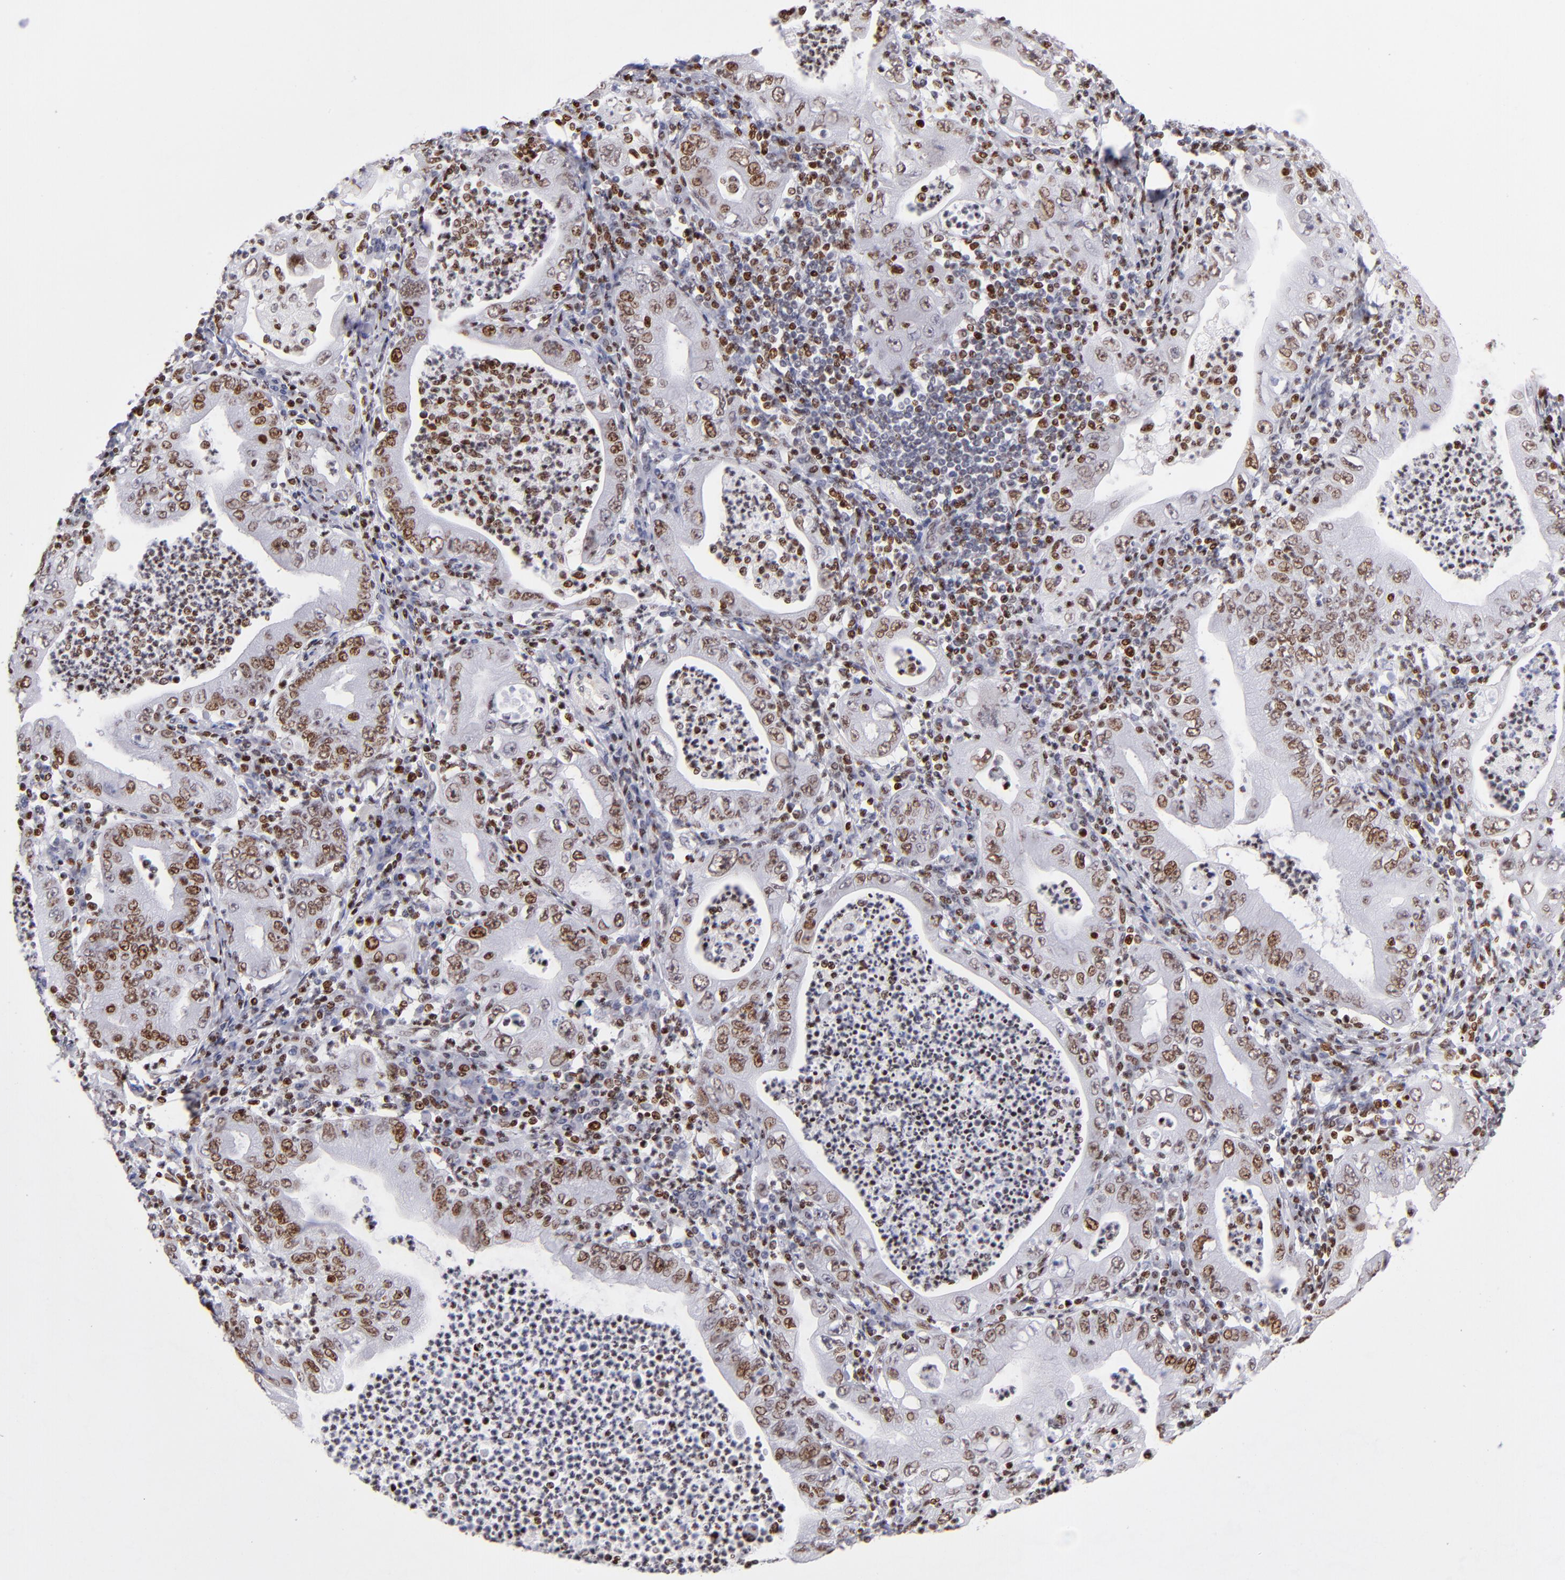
{"staining": {"intensity": "strong", "quantity": ">75%", "location": "nuclear"}, "tissue": "stomach cancer", "cell_type": "Tumor cells", "image_type": "cancer", "snomed": [{"axis": "morphology", "description": "Normal tissue, NOS"}, {"axis": "morphology", "description": "Adenocarcinoma, NOS"}, {"axis": "topography", "description": "Esophagus"}, {"axis": "topography", "description": "Stomach, upper"}, {"axis": "topography", "description": "Peripheral nerve tissue"}], "caption": "A high-resolution image shows IHC staining of stomach cancer (adenocarcinoma), which demonstrates strong nuclear expression in approximately >75% of tumor cells.", "gene": "POLA1", "patient": {"sex": "male", "age": 62}}